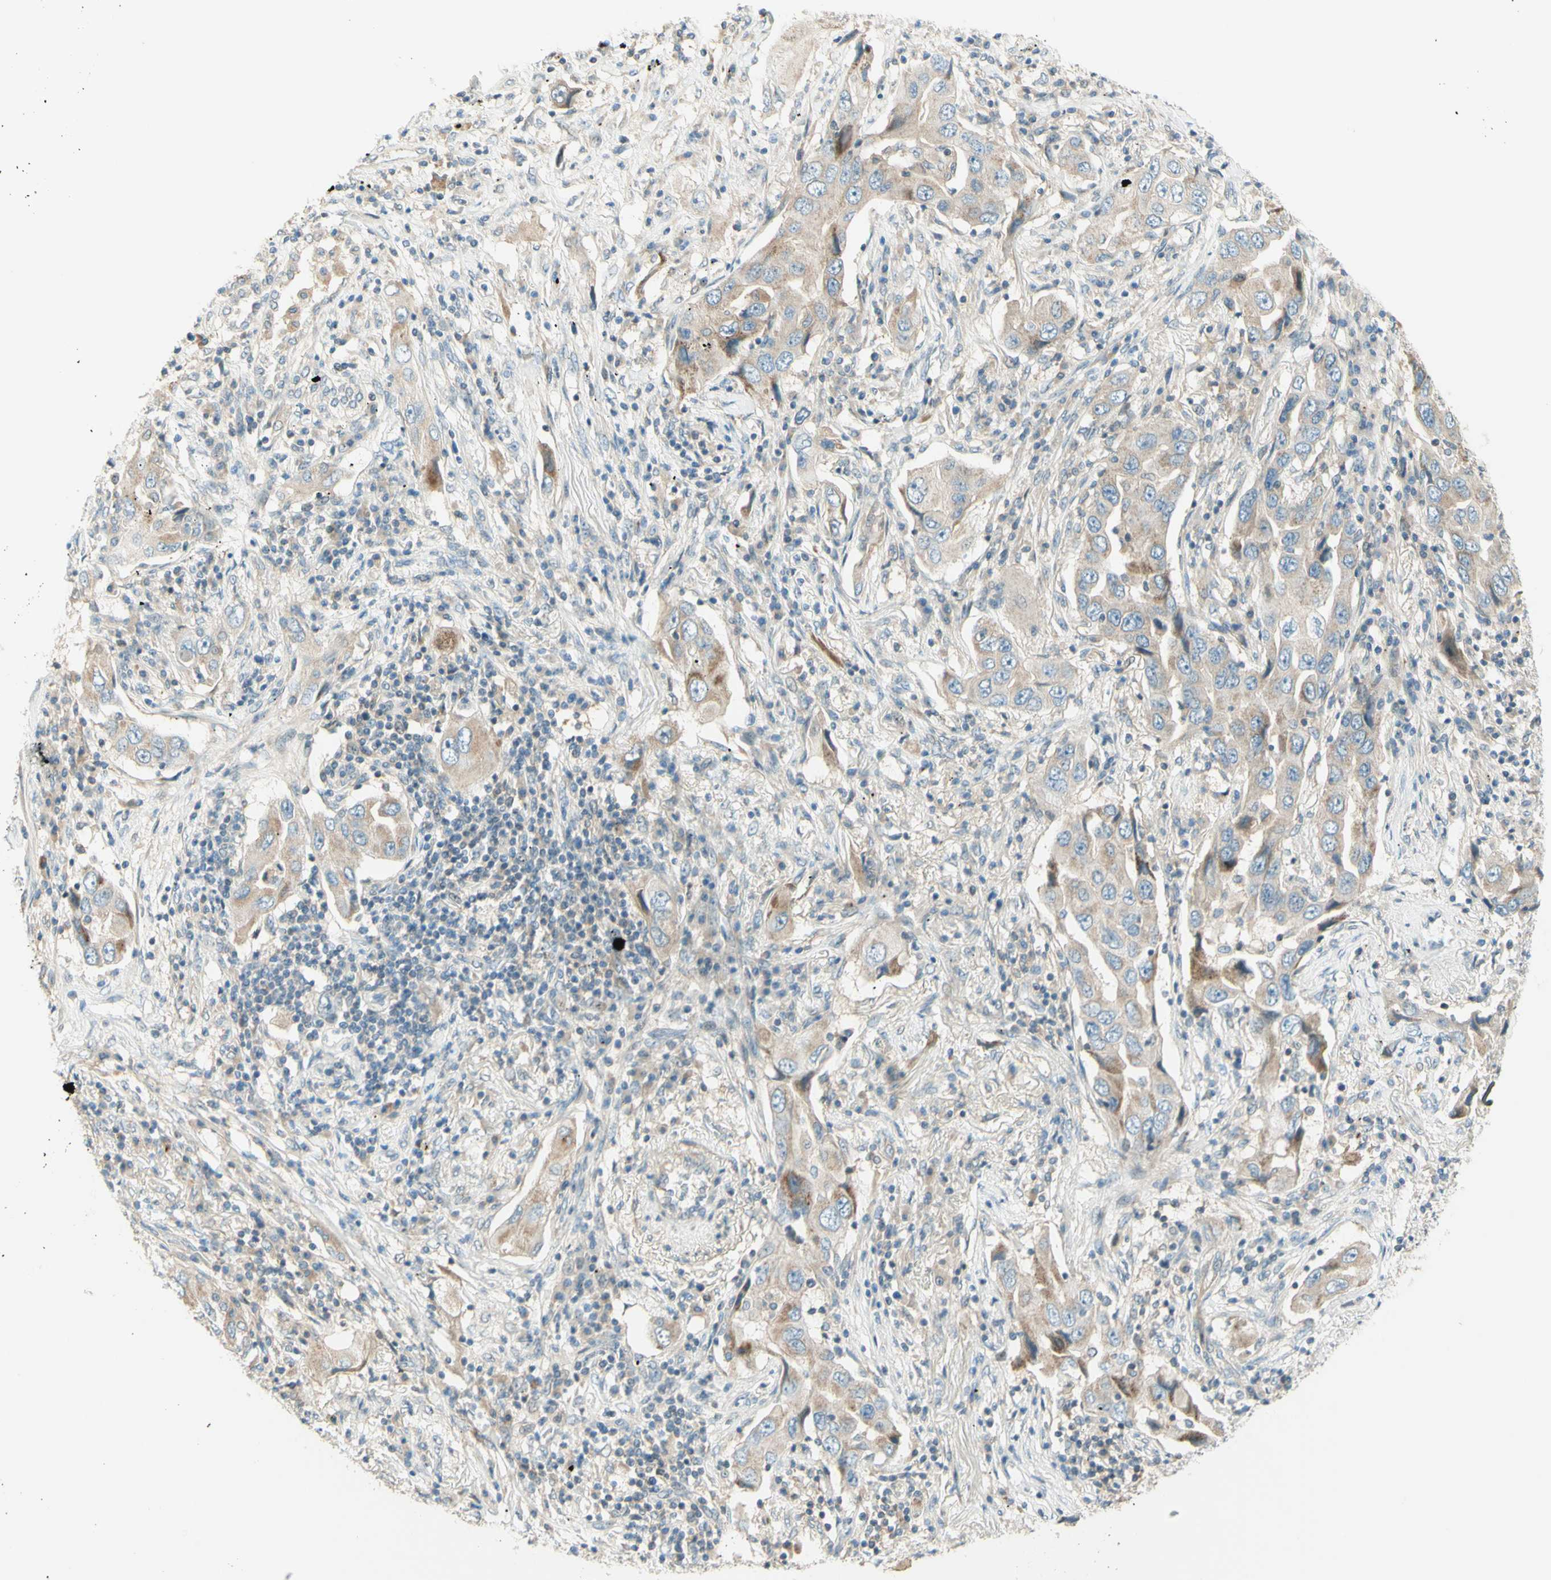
{"staining": {"intensity": "weak", "quantity": "25%-75%", "location": "cytoplasmic/membranous"}, "tissue": "lung cancer", "cell_type": "Tumor cells", "image_type": "cancer", "snomed": [{"axis": "morphology", "description": "Adenocarcinoma, NOS"}, {"axis": "topography", "description": "Lung"}], "caption": "Weak cytoplasmic/membranous staining is identified in approximately 25%-75% of tumor cells in lung adenocarcinoma. Using DAB (3,3'-diaminobenzidine) (brown) and hematoxylin (blue) stains, captured at high magnification using brightfield microscopy.", "gene": "PROM1", "patient": {"sex": "female", "age": 65}}